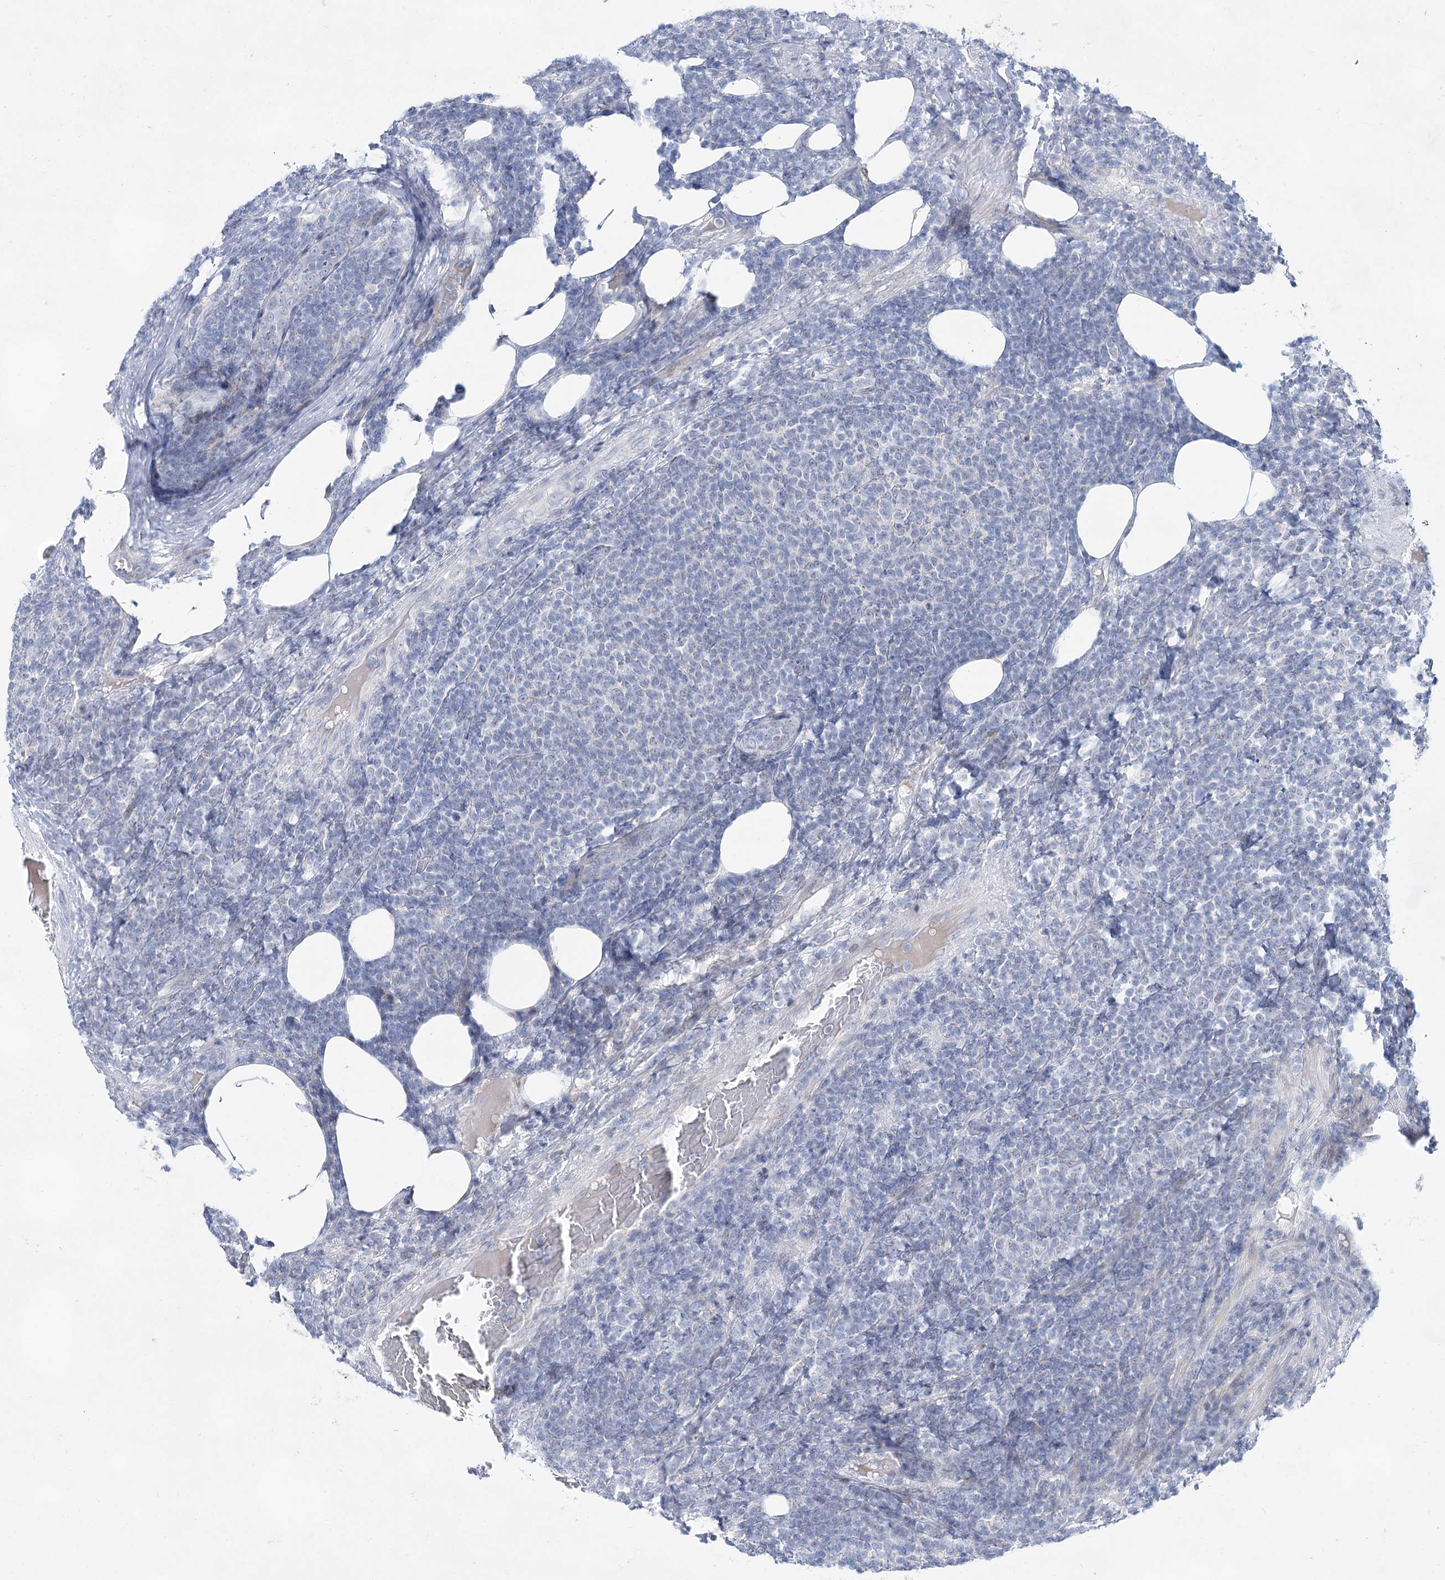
{"staining": {"intensity": "negative", "quantity": "none", "location": "none"}, "tissue": "lymphoma", "cell_type": "Tumor cells", "image_type": "cancer", "snomed": [{"axis": "morphology", "description": "Malignant lymphoma, non-Hodgkin's type, Low grade"}, {"axis": "topography", "description": "Lymph node"}], "caption": "A high-resolution image shows IHC staining of malignant lymphoma, non-Hodgkin's type (low-grade), which shows no significant expression in tumor cells. (IHC, brightfield microscopy, high magnification).", "gene": "BPHL", "patient": {"sex": "male", "age": 66}}